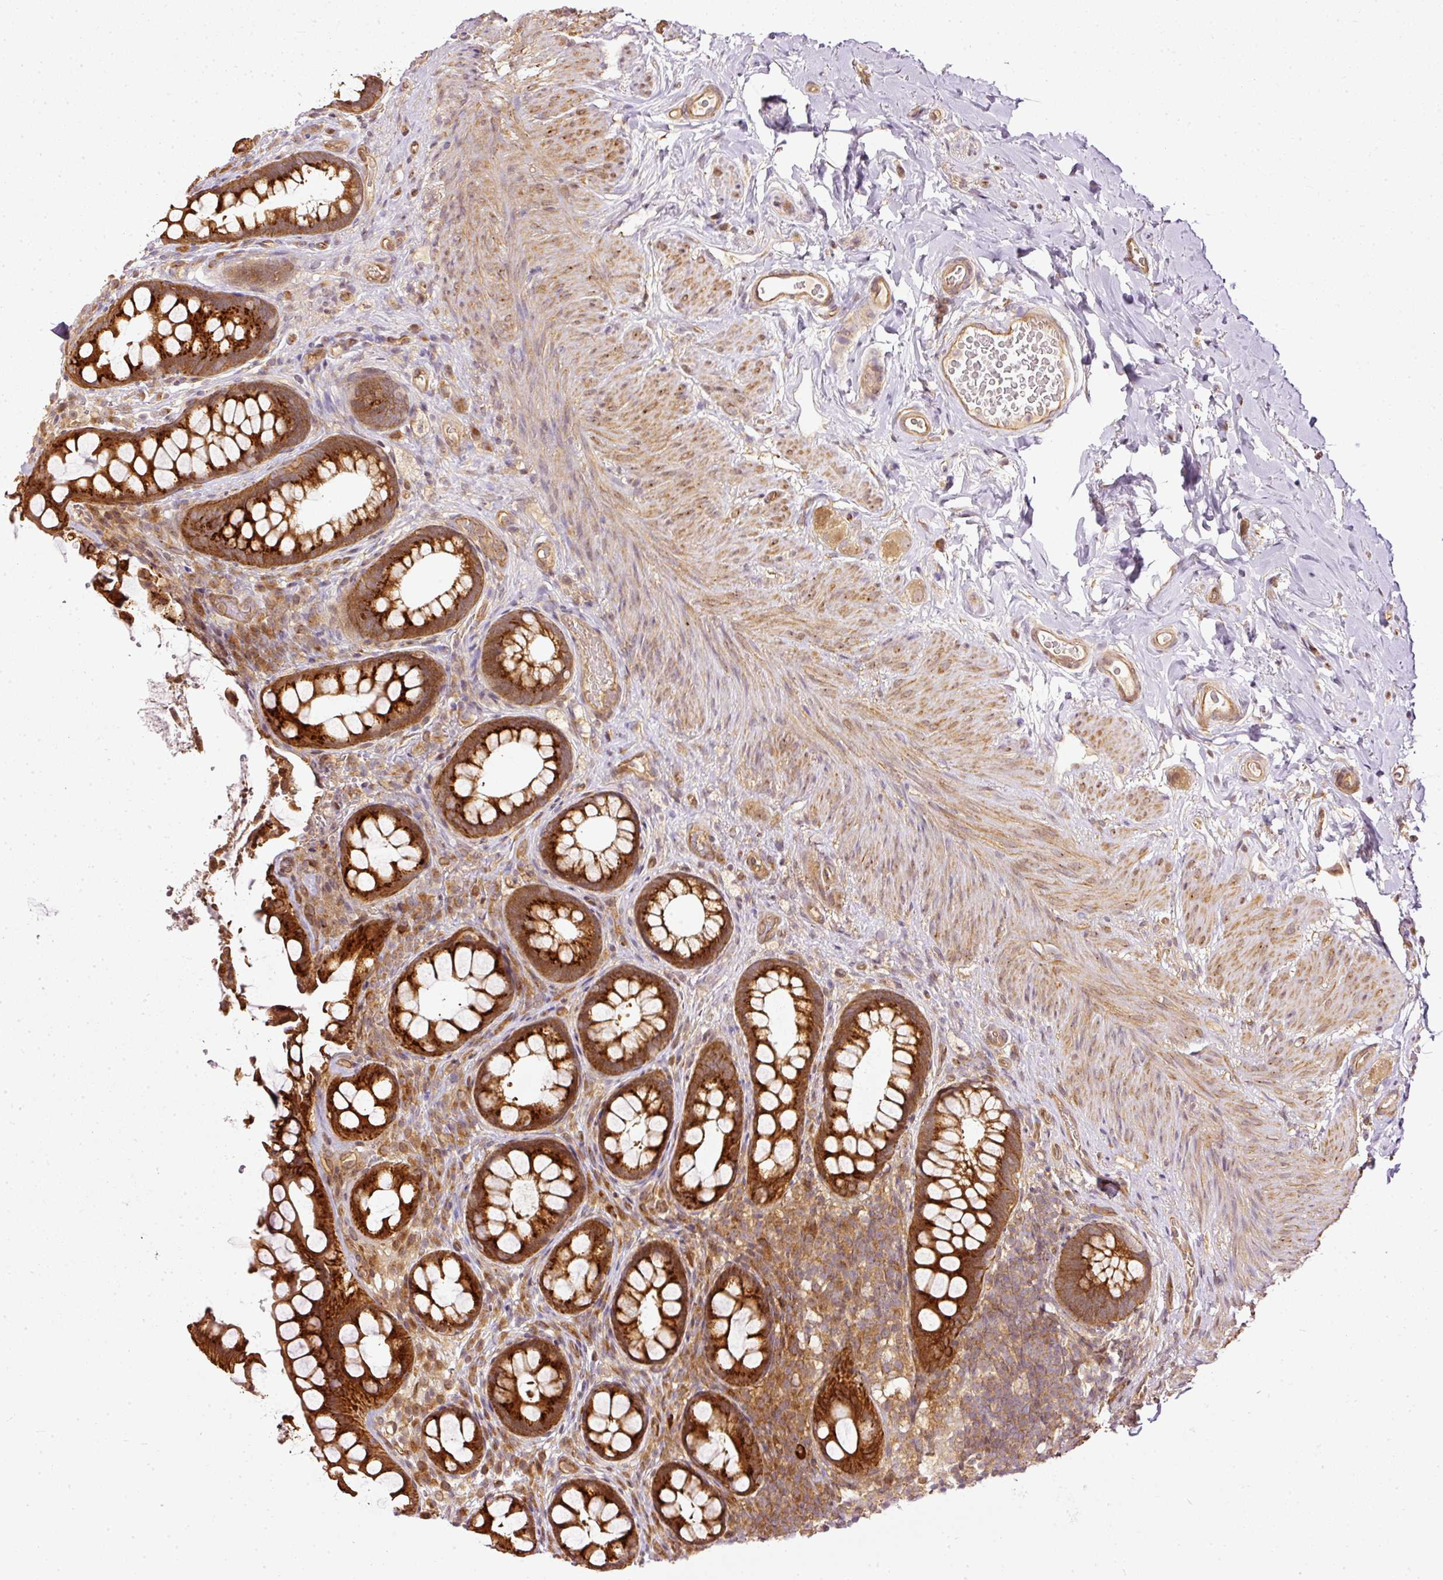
{"staining": {"intensity": "strong", "quantity": ">75%", "location": "cytoplasmic/membranous"}, "tissue": "rectum", "cell_type": "Glandular cells", "image_type": "normal", "snomed": [{"axis": "morphology", "description": "Normal tissue, NOS"}, {"axis": "topography", "description": "Rectum"}, {"axis": "topography", "description": "Peripheral nerve tissue"}], "caption": "Immunohistochemical staining of benign rectum shows >75% levels of strong cytoplasmic/membranous protein expression in approximately >75% of glandular cells.", "gene": "MIF4GD", "patient": {"sex": "female", "age": 69}}